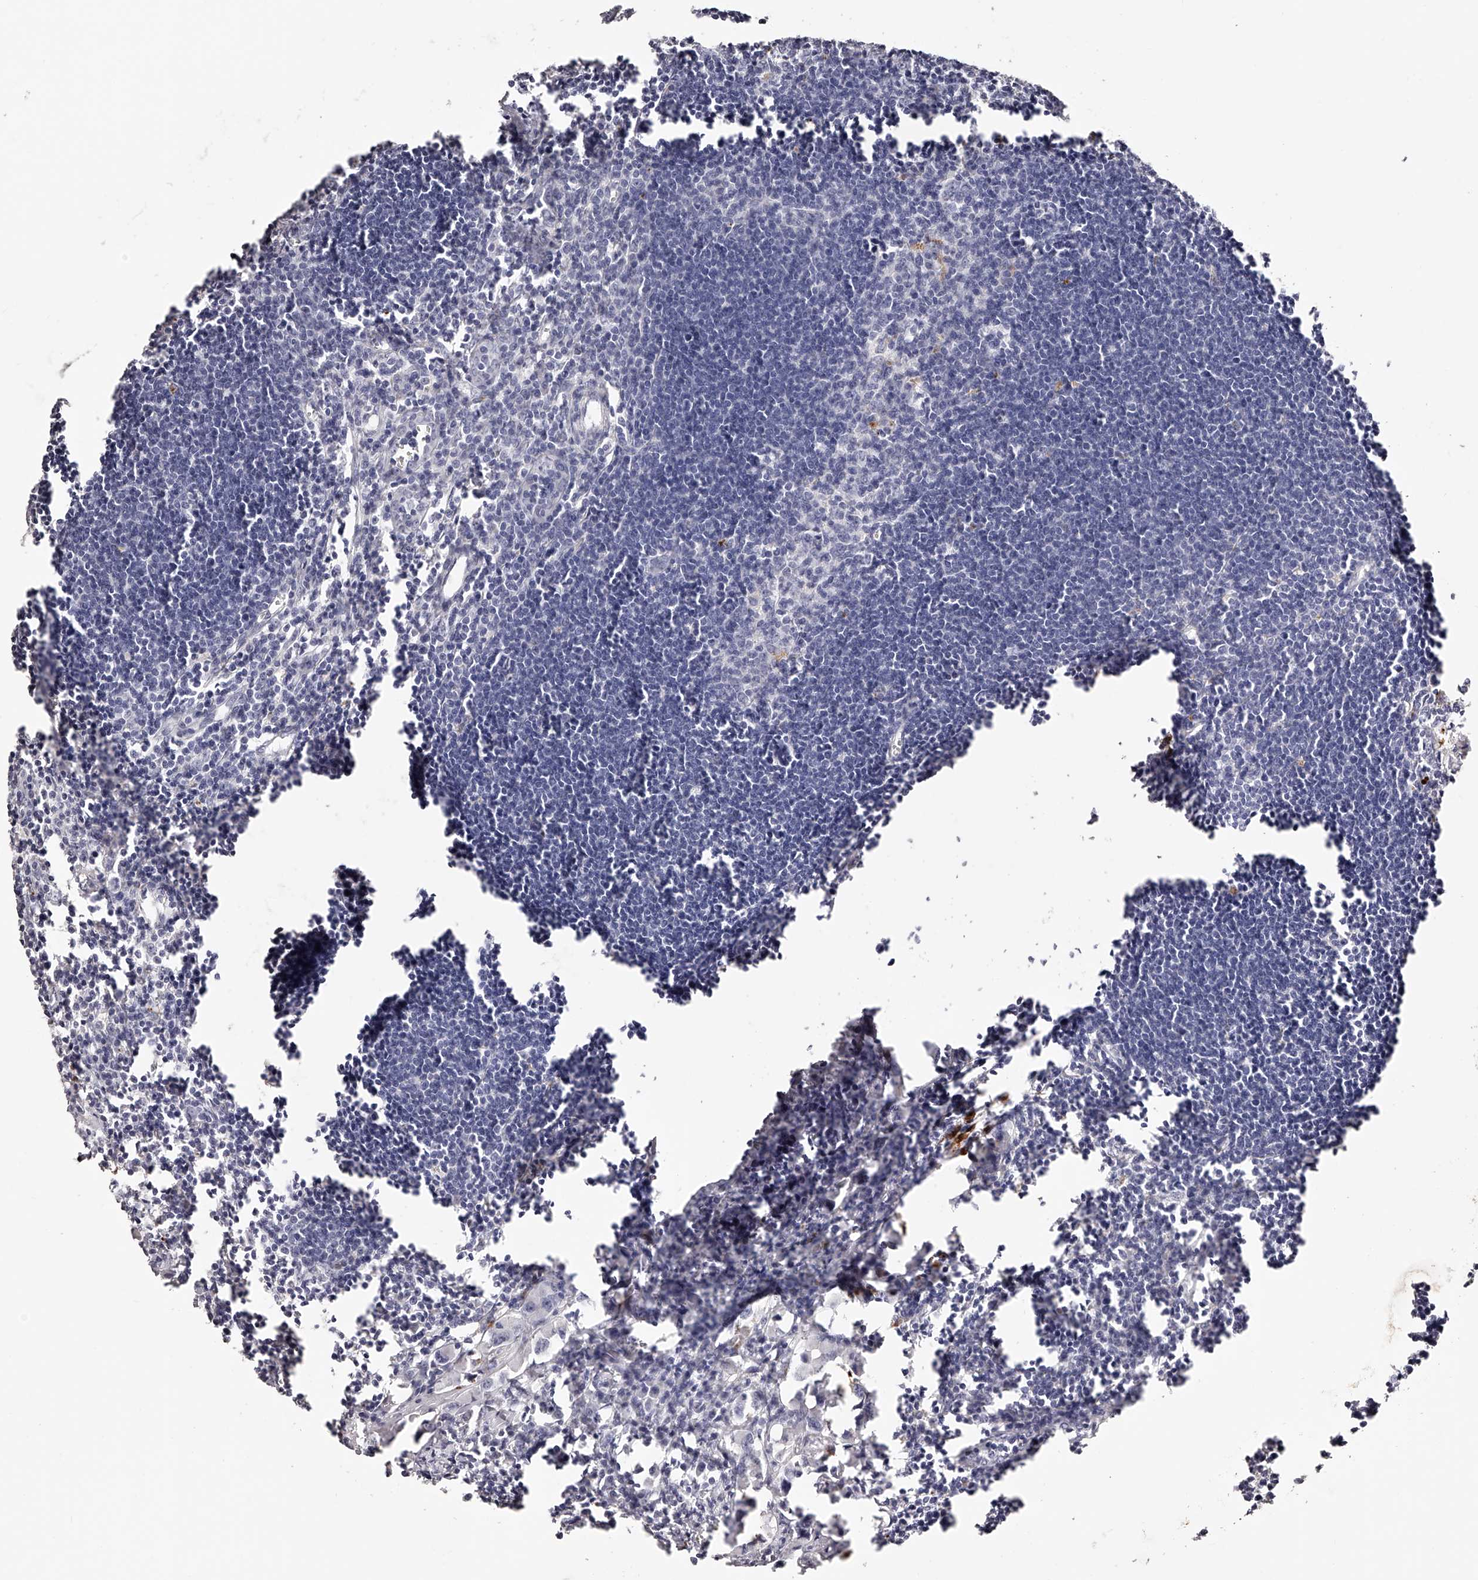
{"staining": {"intensity": "negative", "quantity": "none", "location": "none"}, "tissue": "lymph node", "cell_type": "Germinal center cells", "image_type": "normal", "snomed": [{"axis": "morphology", "description": "Normal tissue, NOS"}, {"axis": "morphology", "description": "Malignant melanoma, Metastatic site"}, {"axis": "topography", "description": "Lymph node"}], "caption": "High magnification brightfield microscopy of benign lymph node stained with DAB (3,3'-diaminobenzidine) (brown) and counterstained with hematoxylin (blue): germinal center cells show no significant positivity. The staining is performed using DAB (3,3'-diaminobenzidine) brown chromogen with nuclei counter-stained in using hematoxylin.", "gene": "SLC35D3", "patient": {"sex": "male", "age": 41}}